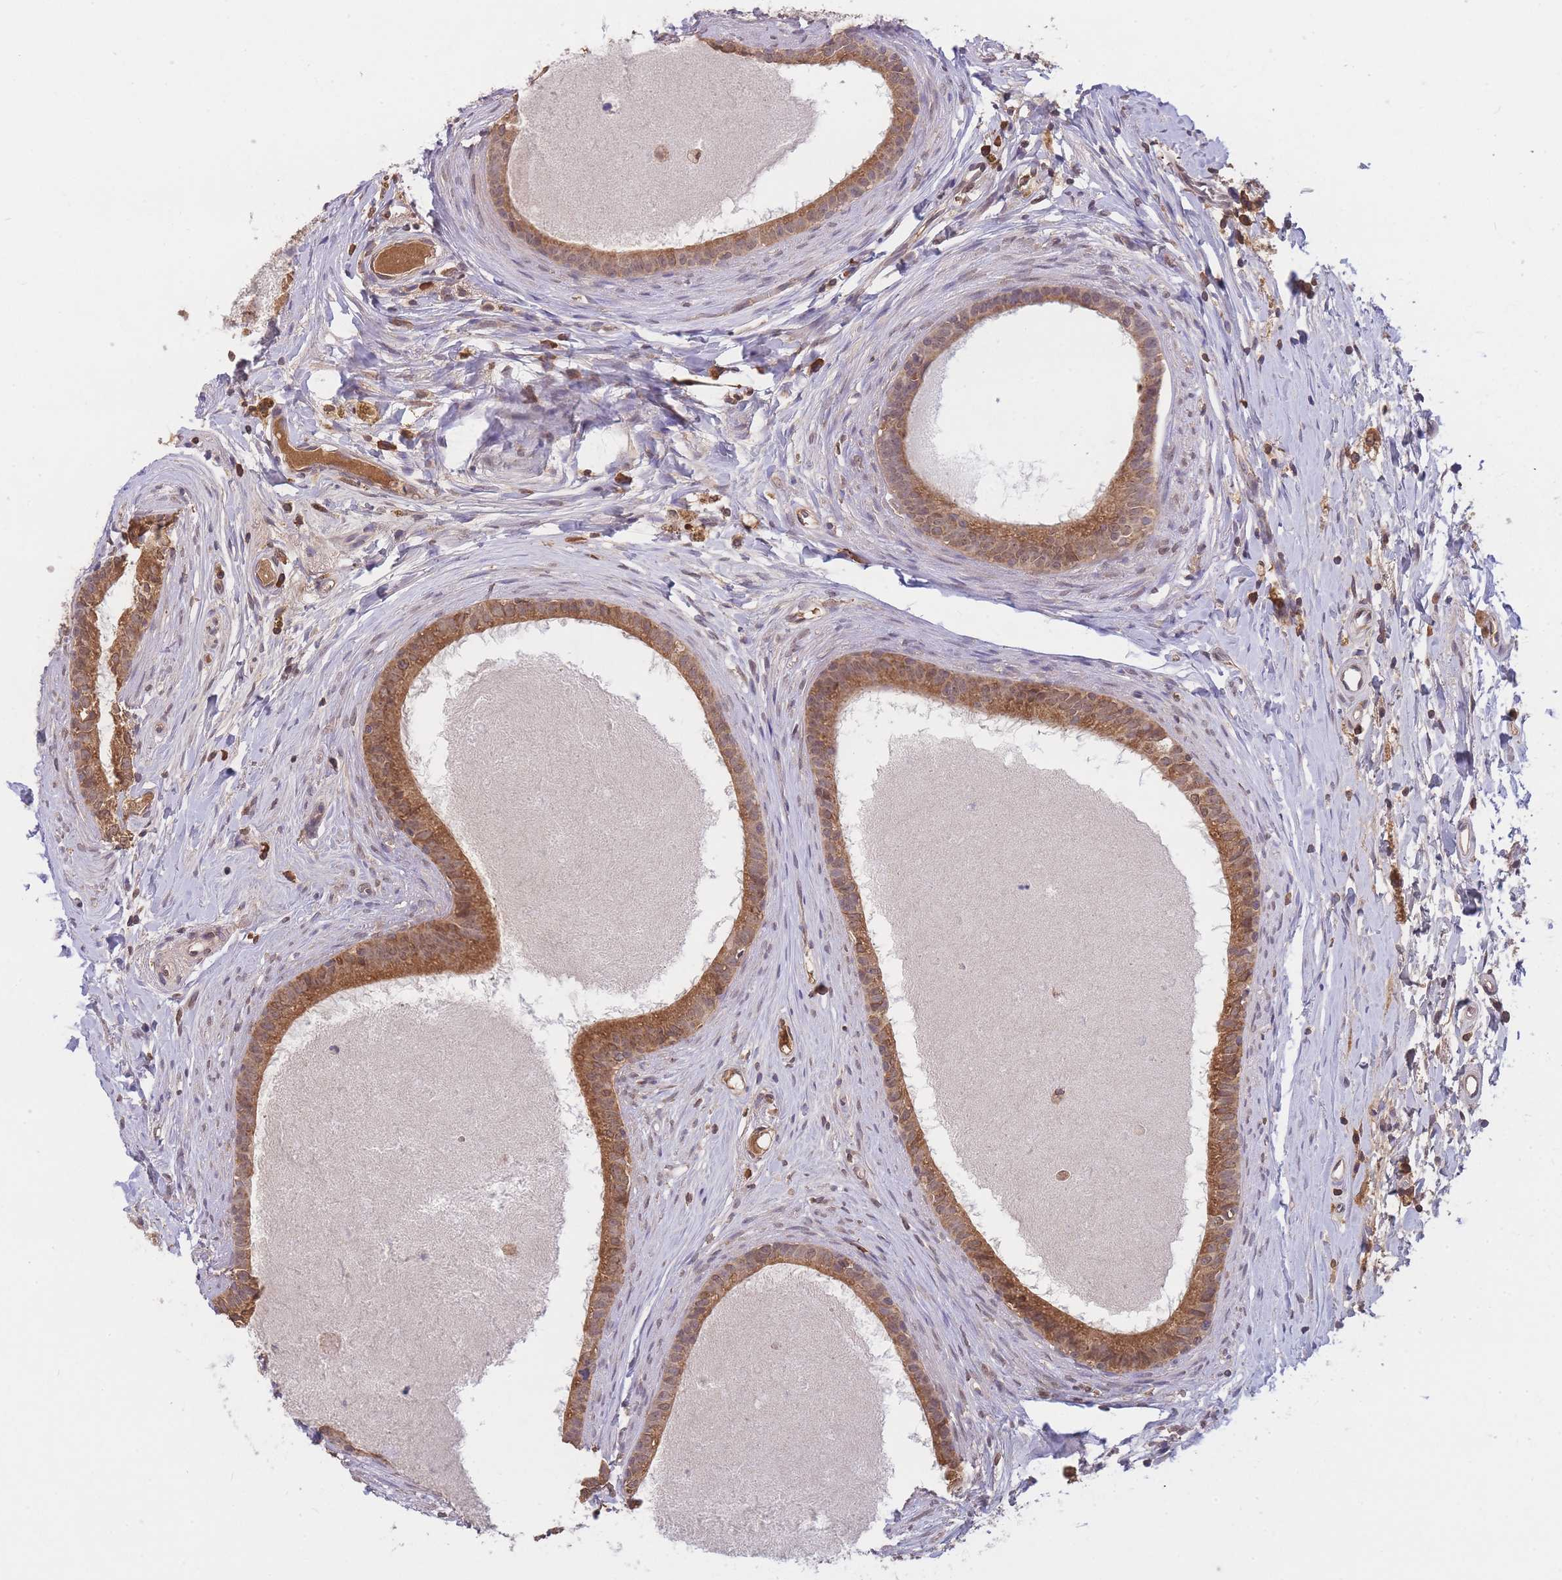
{"staining": {"intensity": "moderate", "quantity": ">75%", "location": "cytoplasmic/membranous"}, "tissue": "epididymis", "cell_type": "Glandular cells", "image_type": "normal", "snomed": [{"axis": "morphology", "description": "Normal tissue, NOS"}, {"axis": "topography", "description": "Epididymis"}], "caption": "High-magnification brightfield microscopy of unremarkable epididymis stained with DAB (brown) and counterstained with hematoxylin (blue). glandular cells exhibit moderate cytoplasmic/membranous positivity is identified in about>75% of cells. The protein of interest is shown in brown color, while the nuclei are stained blue.", "gene": "PIP4P1", "patient": {"sex": "male", "age": 80}}